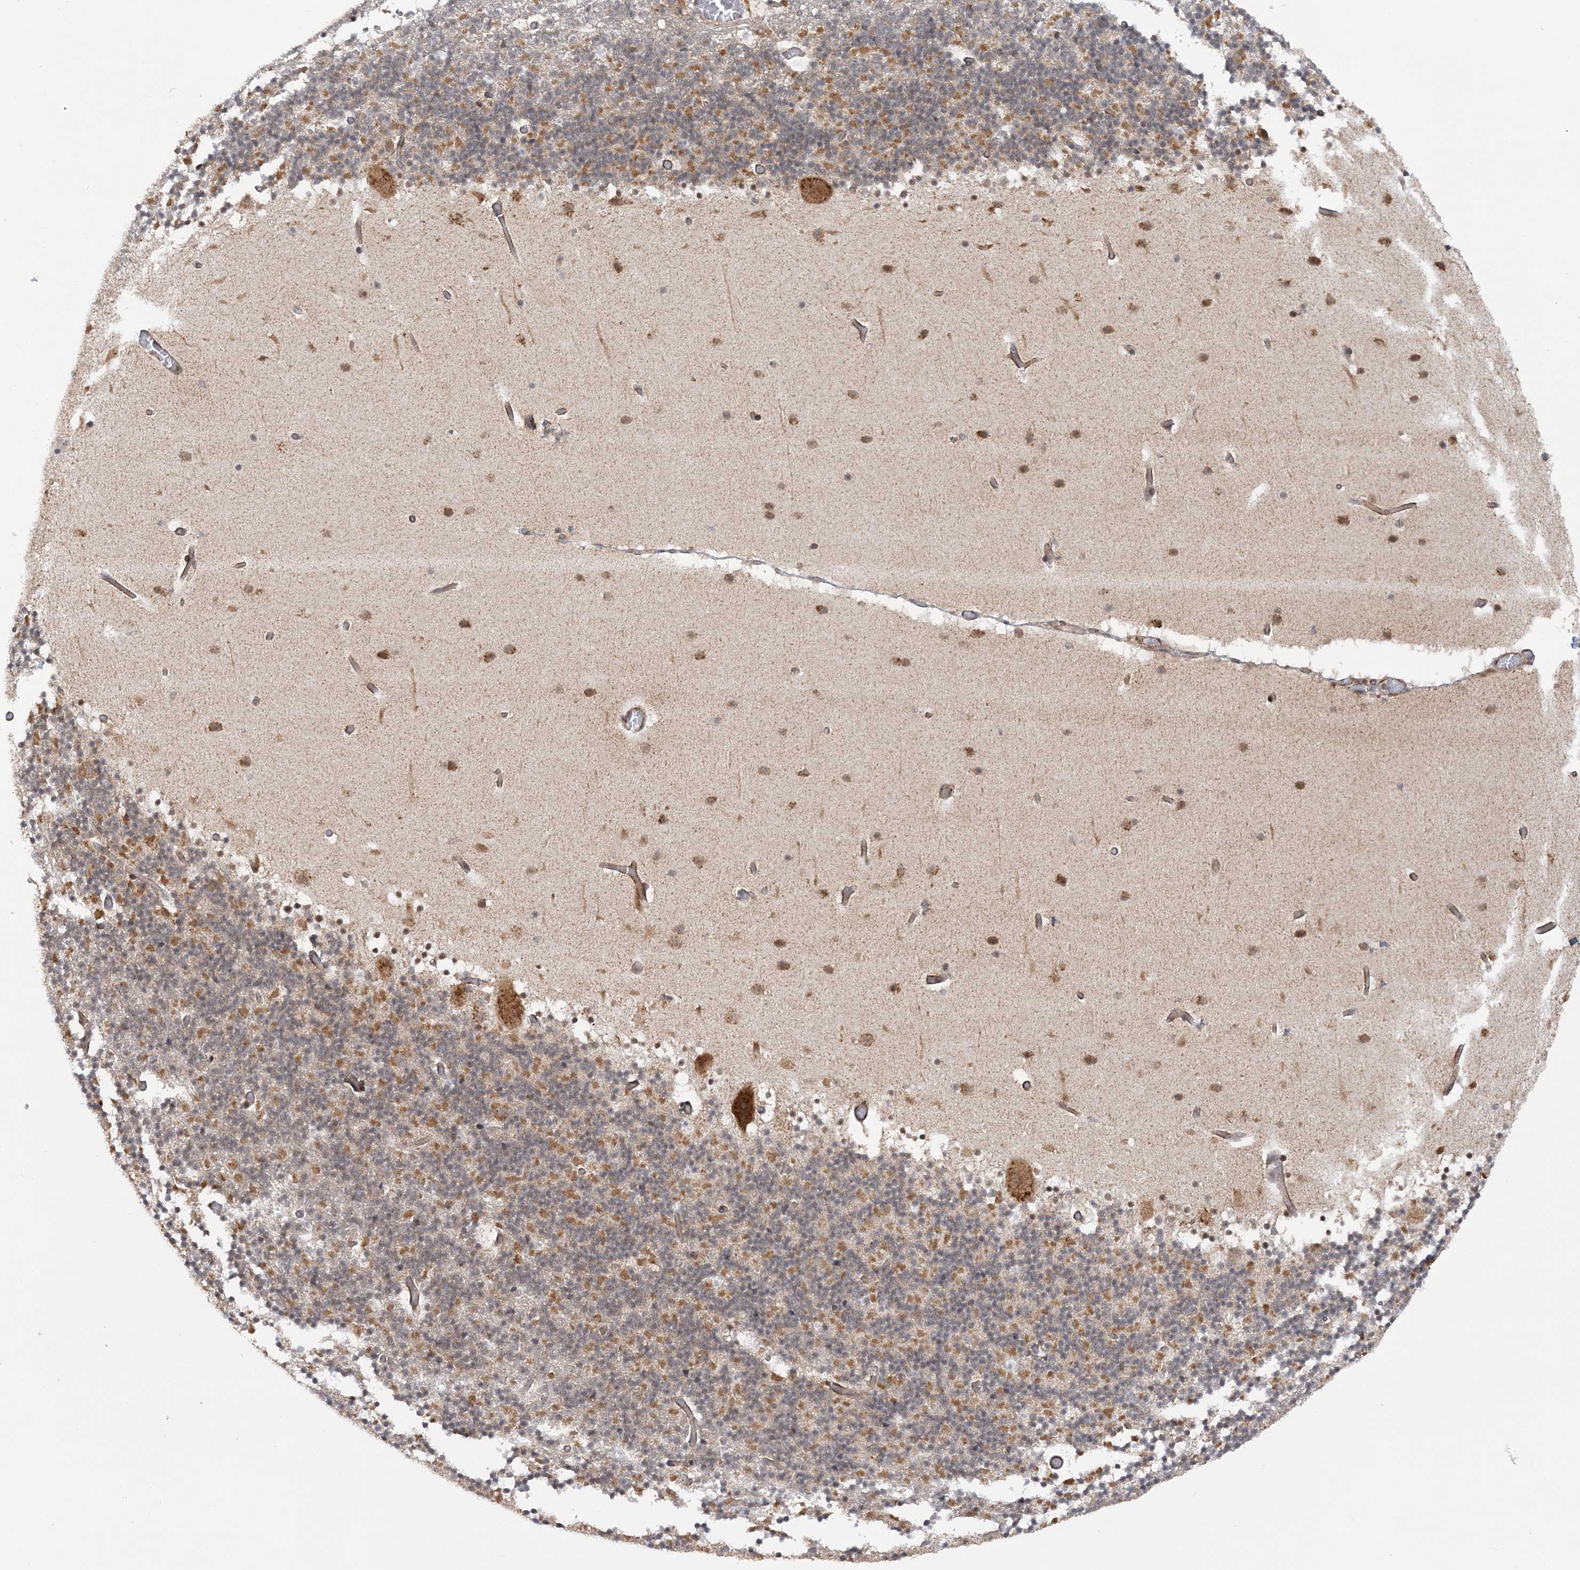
{"staining": {"intensity": "moderate", "quantity": ">75%", "location": "cytoplasmic/membranous"}, "tissue": "cerebellum", "cell_type": "Cells in granular layer", "image_type": "normal", "snomed": [{"axis": "morphology", "description": "Normal tissue, NOS"}, {"axis": "topography", "description": "Cerebellum"}], "caption": "Immunohistochemical staining of normal cerebellum reveals moderate cytoplasmic/membranous protein expression in approximately >75% of cells in granular layer.", "gene": "MRPL47", "patient": {"sex": "male", "age": 57}}